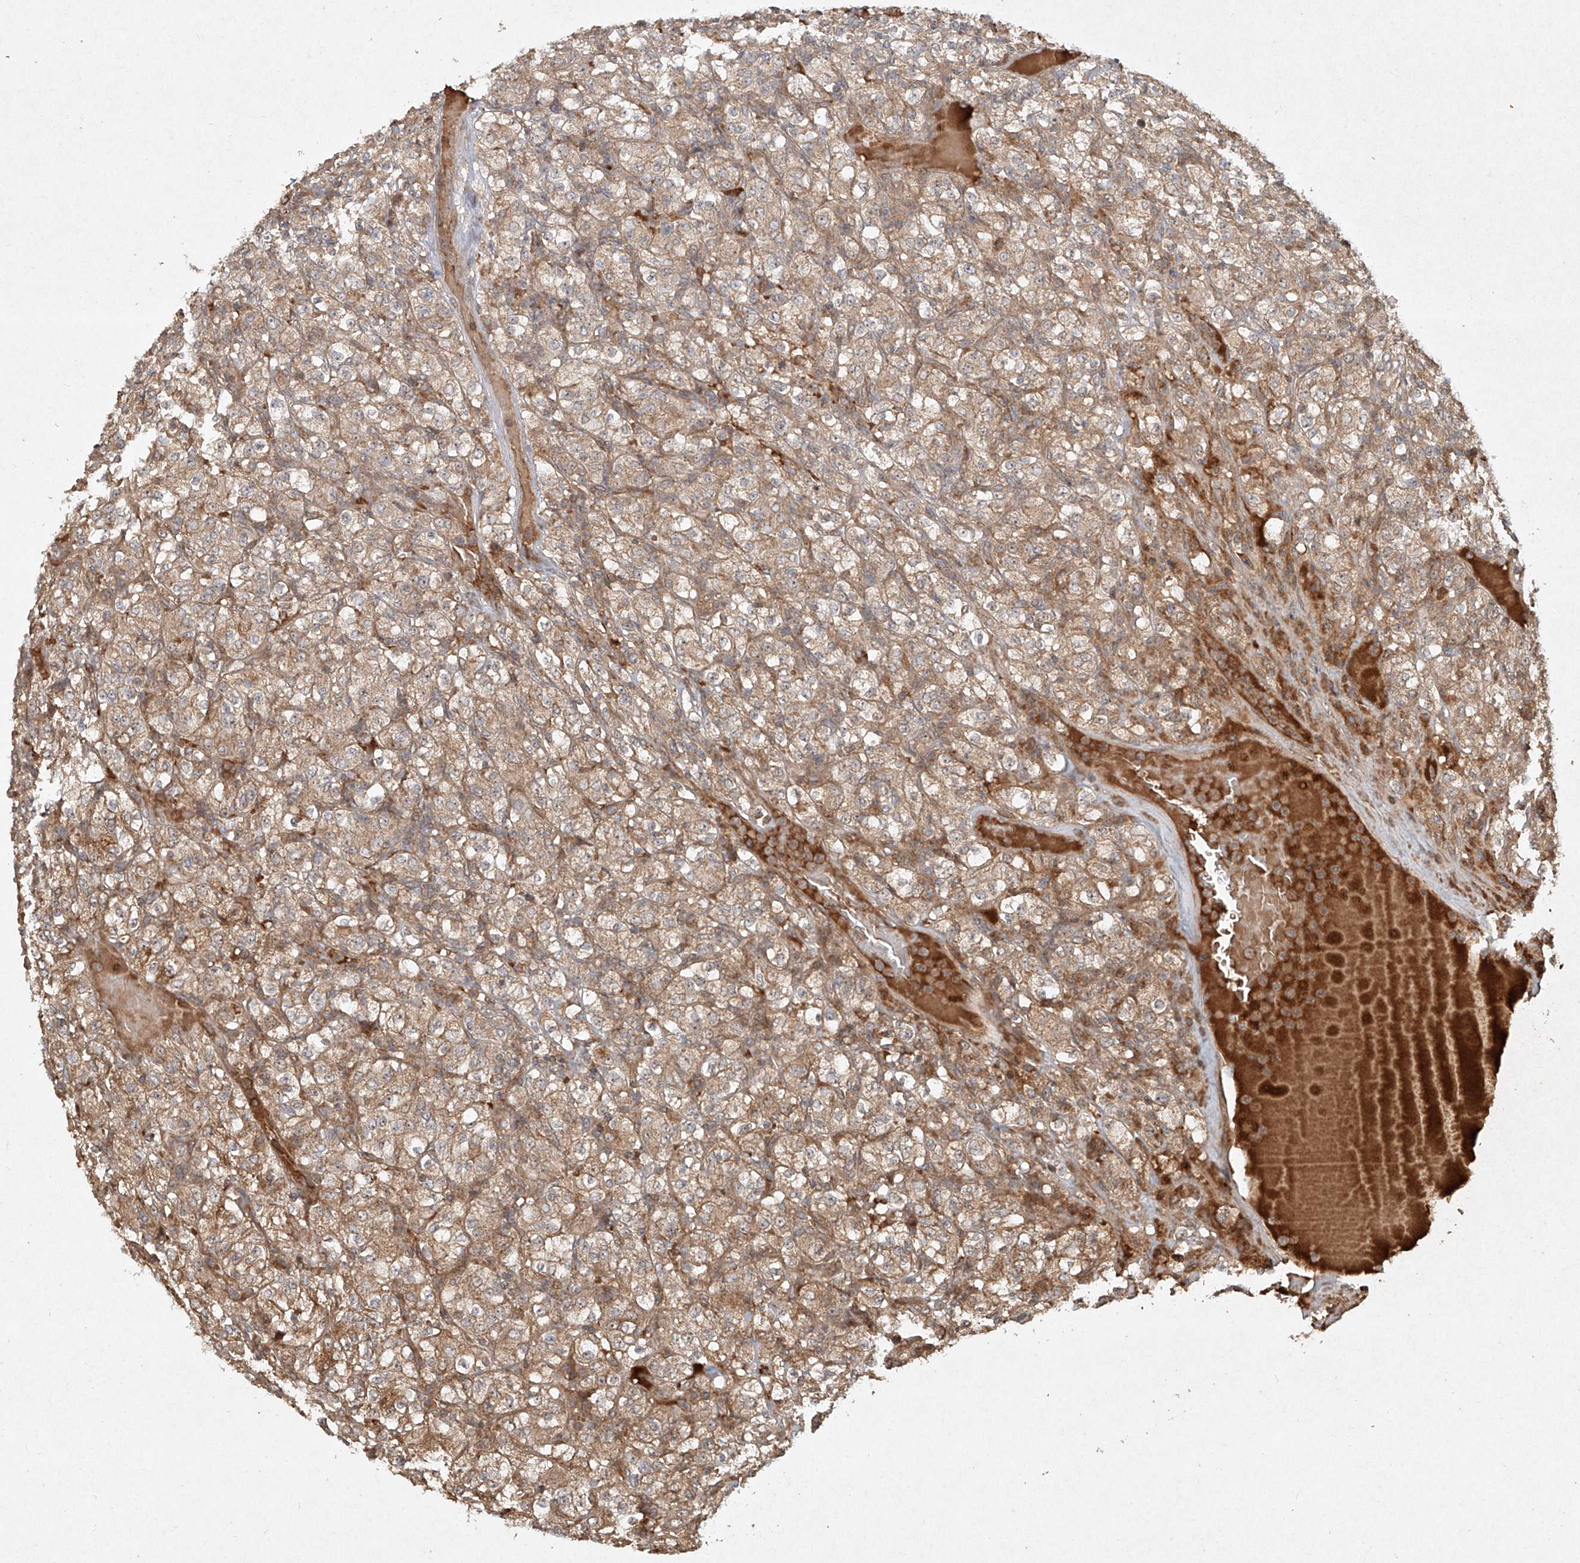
{"staining": {"intensity": "moderate", "quantity": ">75%", "location": "cytoplasmic/membranous"}, "tissue": "renal cancer", "cell_type": "Tumor cells", "image_type": "cancer", "snomed": [{"axis": "morphology", "description": "Normal tissue, NOS"}, {"axis": "morphology", "description": "Adenocarcinoma, NOS"}, {"axis": "topography", "description": "Kidney"}], "caption": "Renal adenocarcinoma was stained to show a protein in brown. There is medium levels of moderate cytoplasmic/membranous expression in about >75% of tumor cells.", "gene": "CYYR1", "patient": {"sex": "female", "age": 72}}